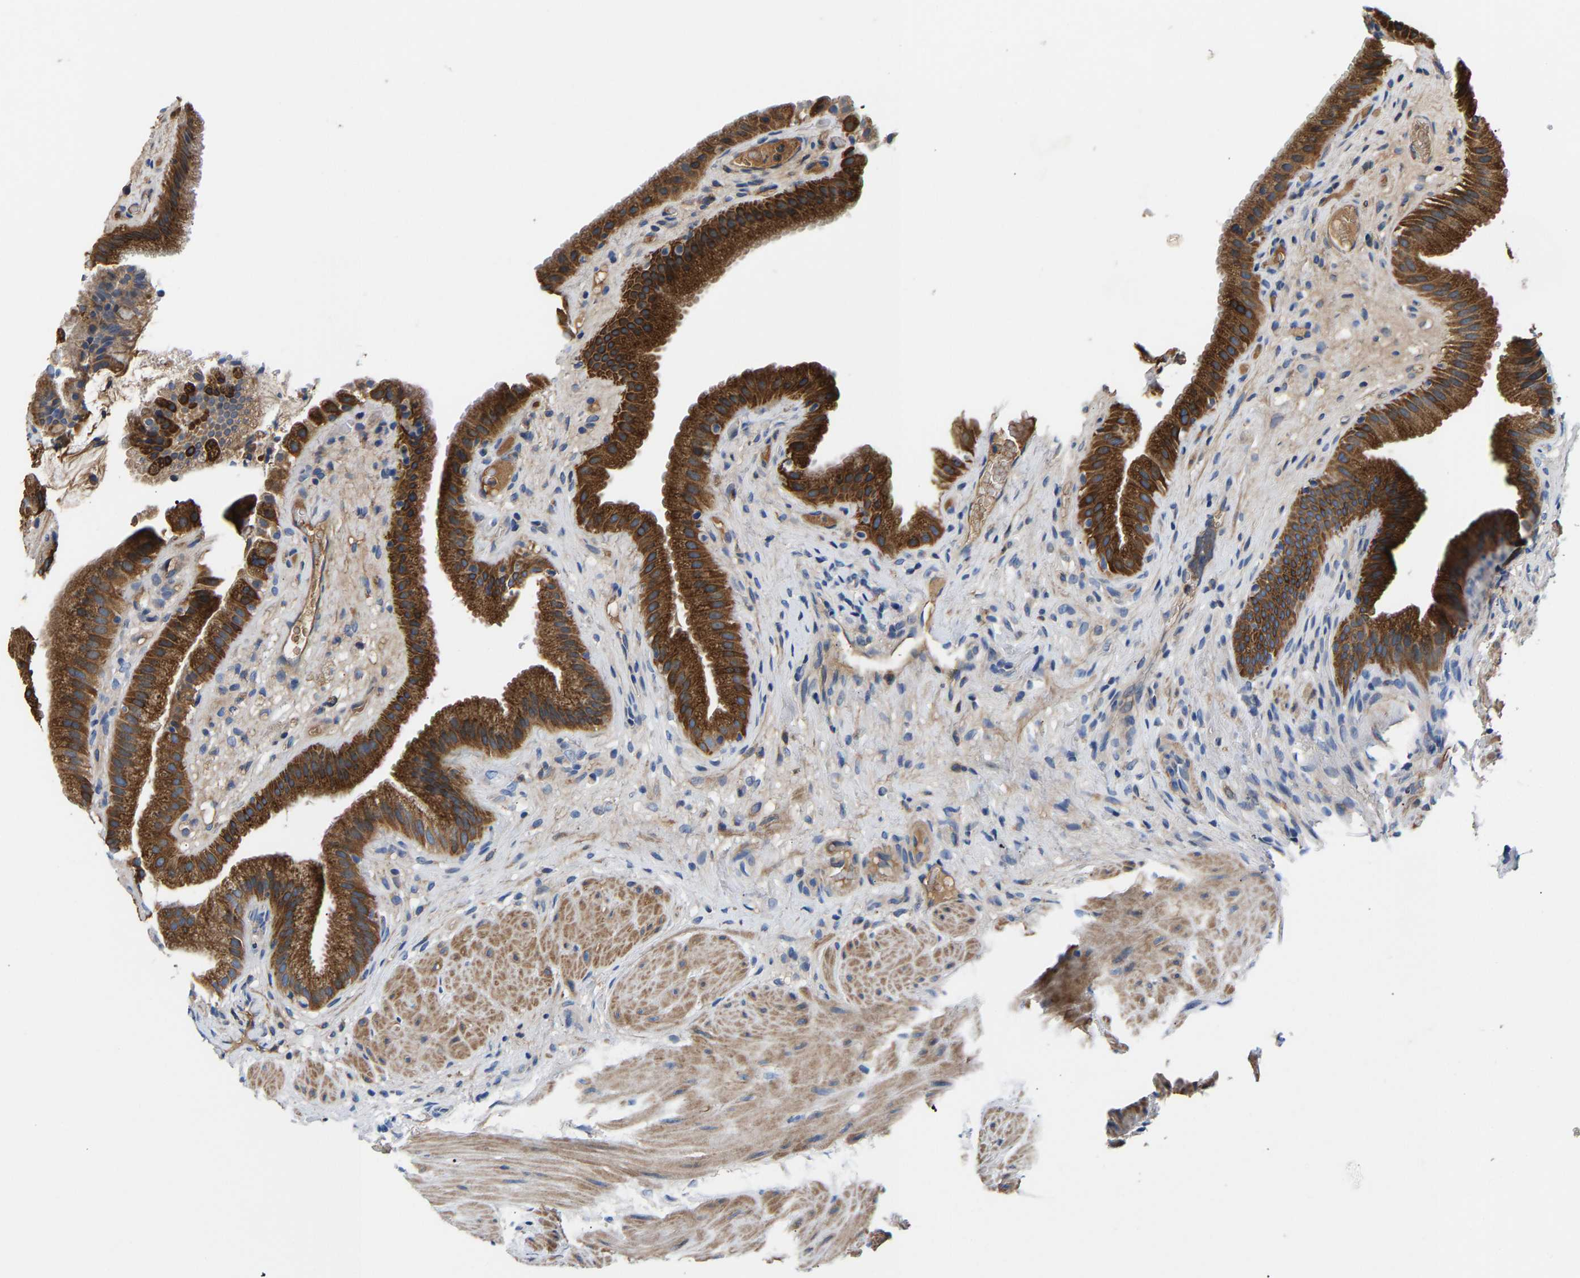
{"staining": {"intensity": "strong", "quantity": ">75%", "location": "cytoplasmic/membranous"}, "tissue": "gallbladder", "cell_type": "Glandular cells", "image_type": "normal", "snomed": [{"axis": "morphology", "description": "Normal tissue, NOS"}, {"axis": "topography", "description": "Gallbladder"}], "caption": "Benign gallbladder reveals strong cytoplasmic/membranous staining in about >75% of glandular cells.", "gene": "CCDC171", "patient": {"sex": "male", "age": 49}}